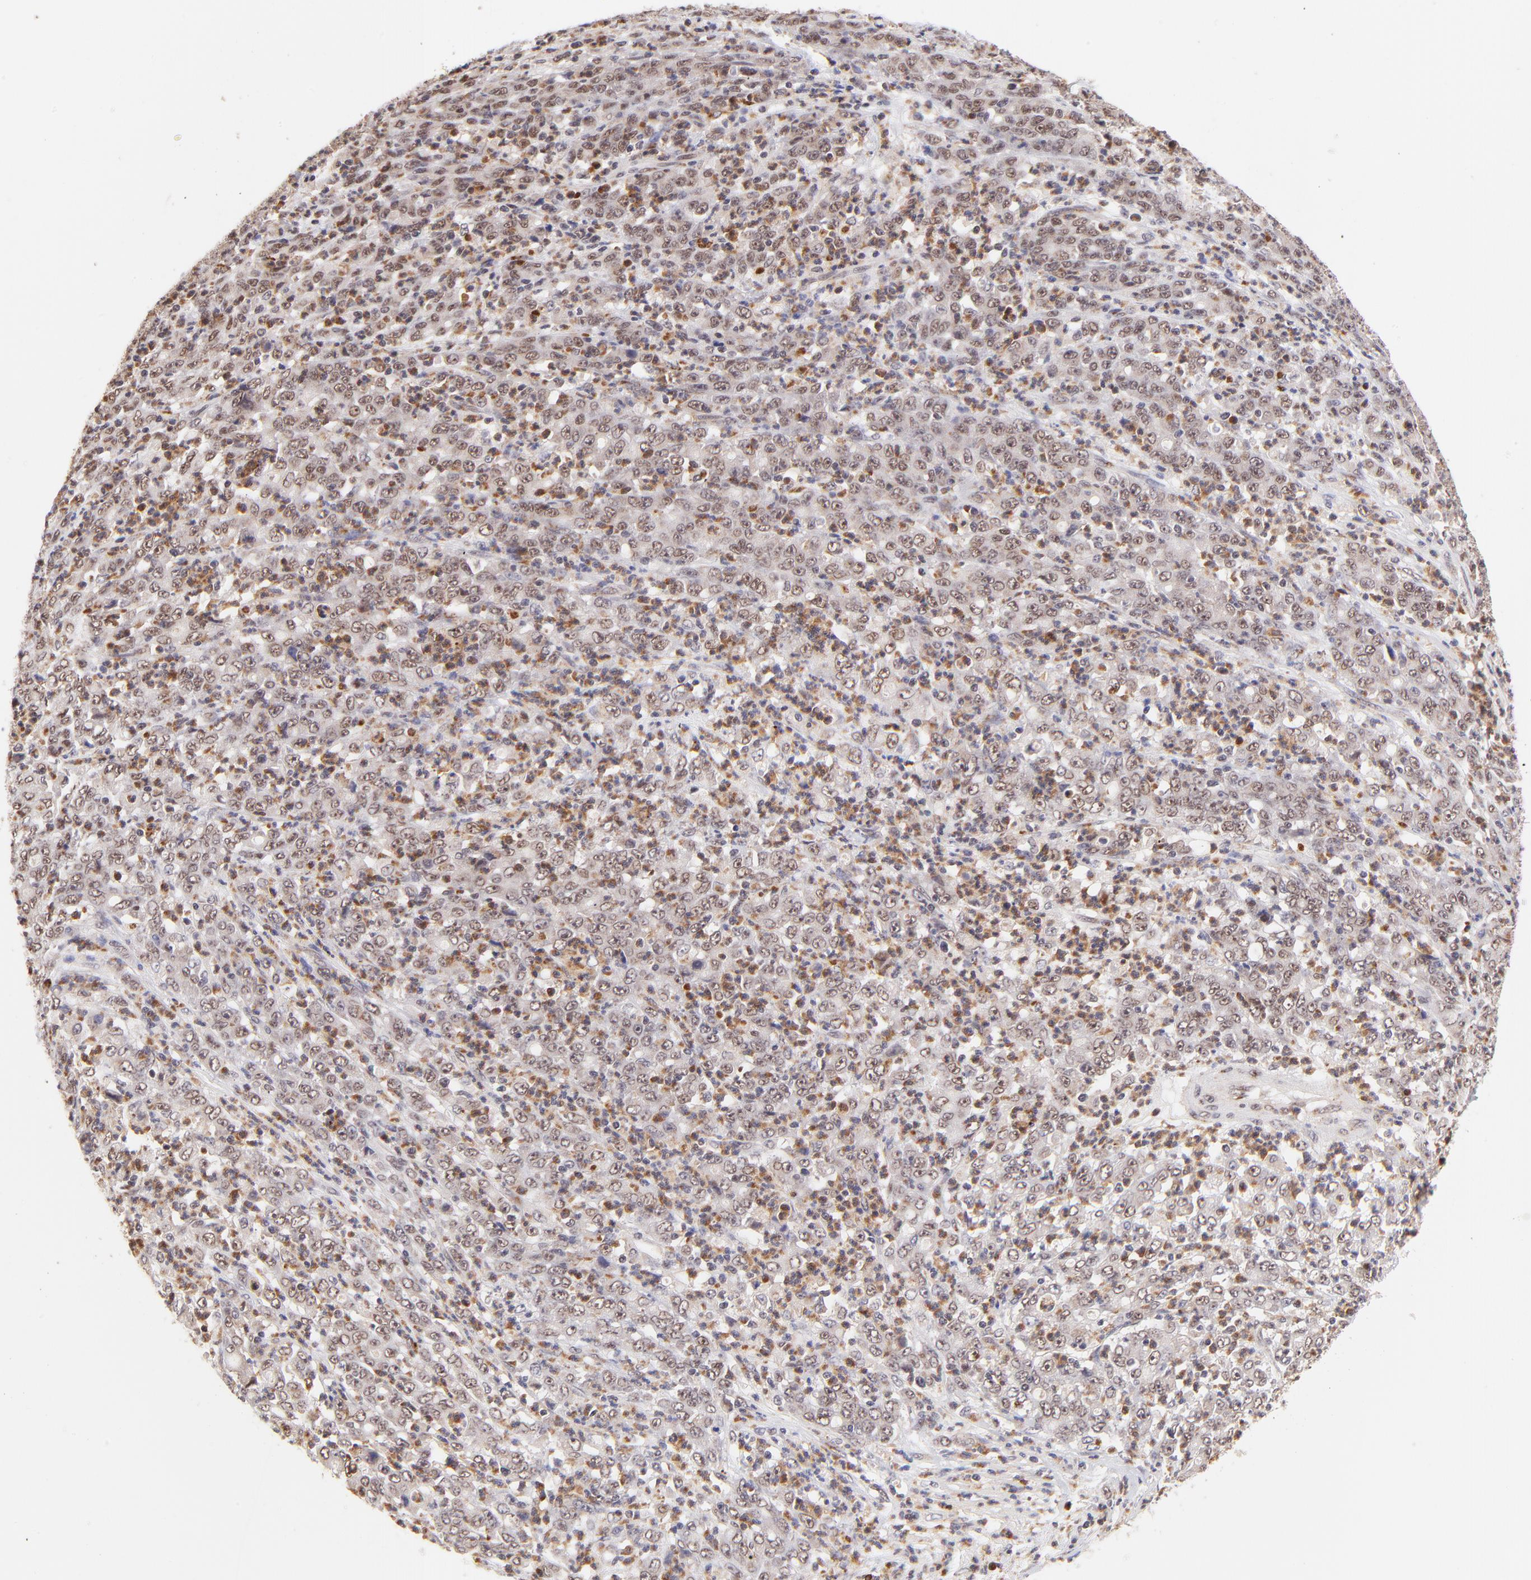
{"staining": {"intensity": "weak", "quantity": ">75%", "location": "nuclear"}, "tissue": "stomach cancer", "cell_type": "Tumor cells", "image_type": "cancer", "snomed": [{"axis": "morphology", "description": "Adenocarcinoma, NOS"}, {"axis": "topography", "description": "Stomach, lower"}], "caption": "Brown immunohistochemical staining in adenocarcinoma (stomach) reveals weak nuclear expression in about >75% of tumor cells.", "gene": "MED12", "patient": {"sex": "female", "age": 71}}